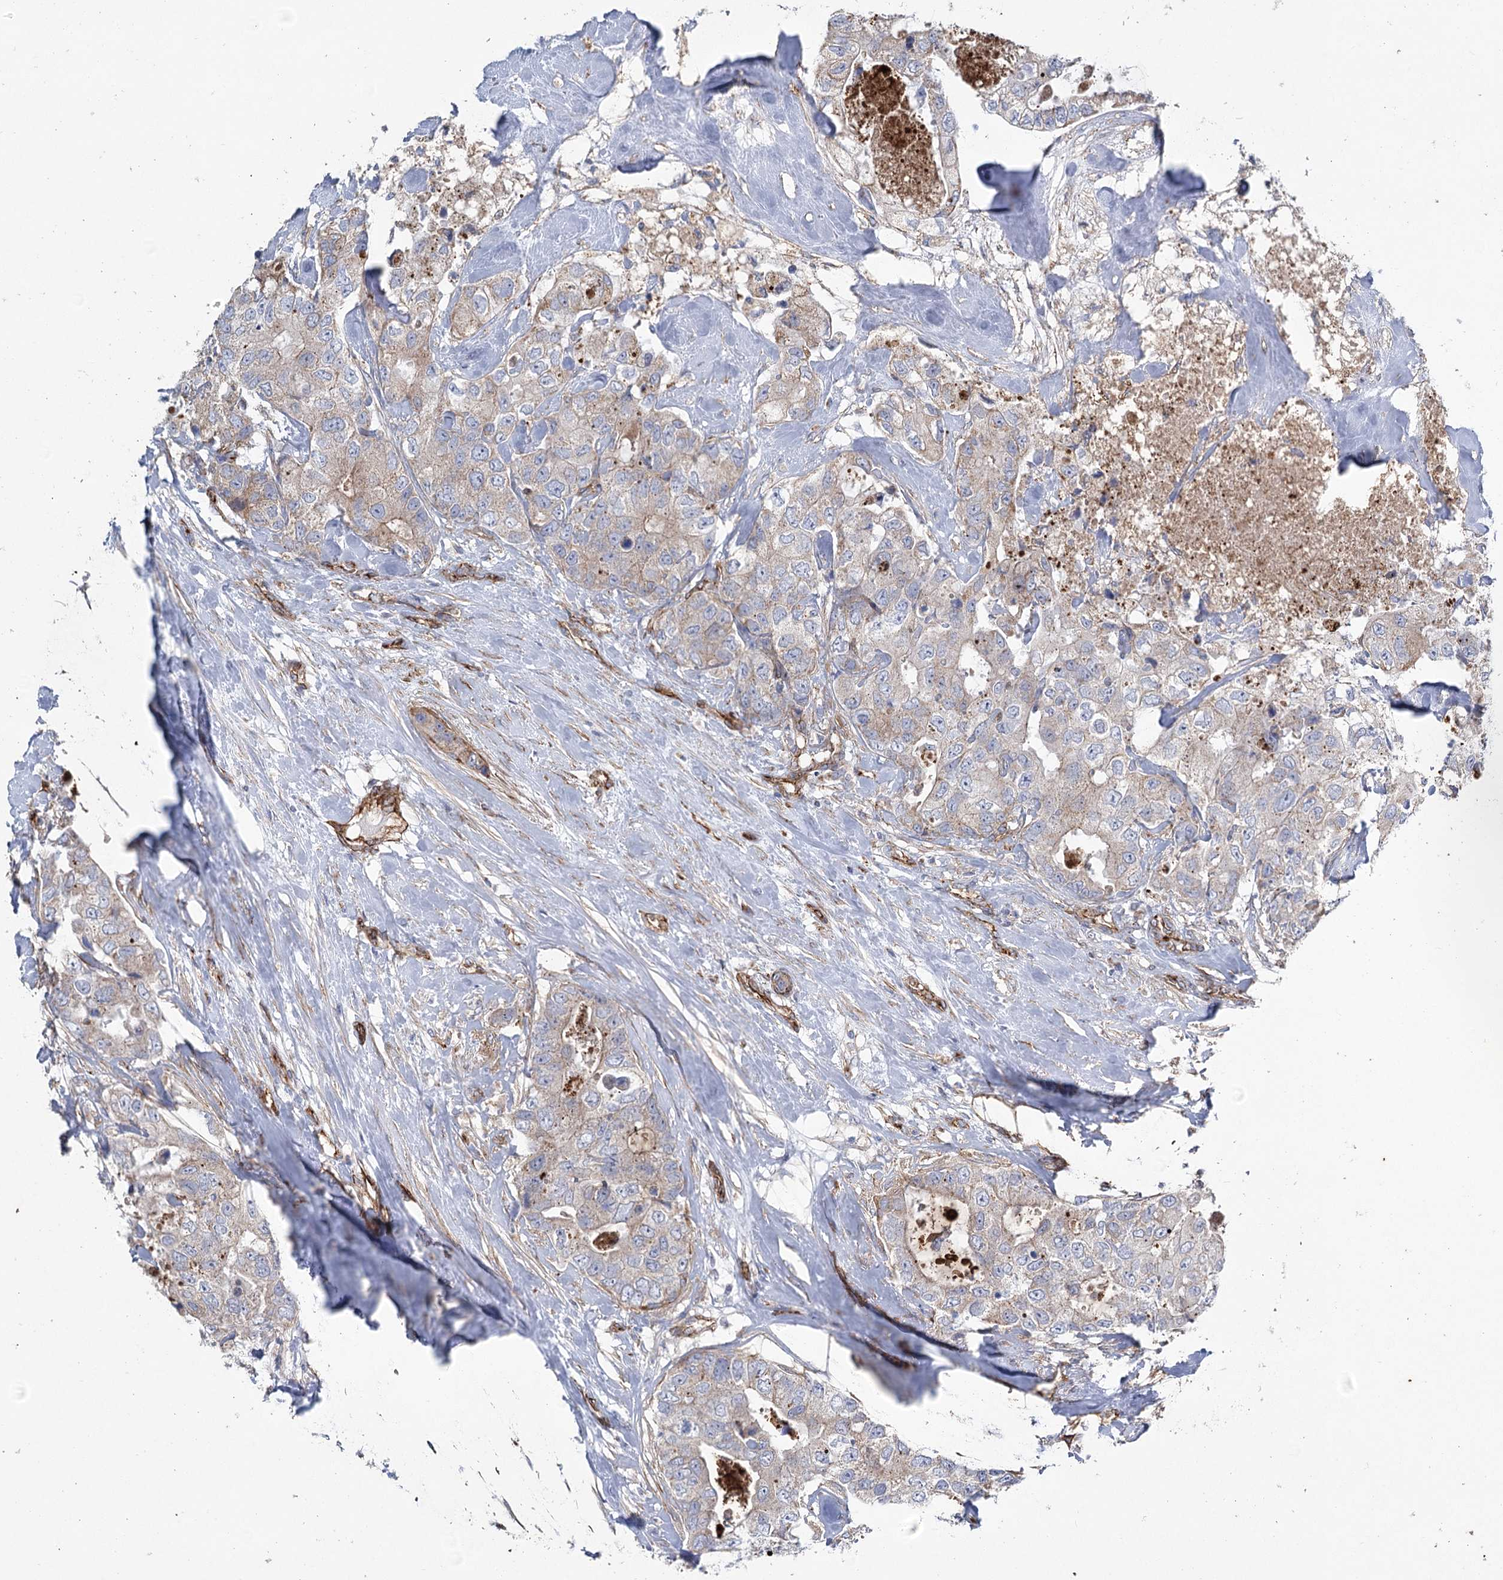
{"staining": {"intensity": "weak", "quantity": "<25%", "location": "cytoplasmic/membranous"}, "tissue": "breast cancer", "cell_type": "Tumor cells", "image_type": "cancer", "snomed": [{"axis": "morphology", "description": "Duct carcinoma"}, {"axis": "topography", "description": "Breast"}], "caption": "Histopathology image shows no significant protein staining in tumor cells of intraductal carcinoma (breast).", "gene": "TMEM164", "patient": {"sex": "female", "age": 62}}